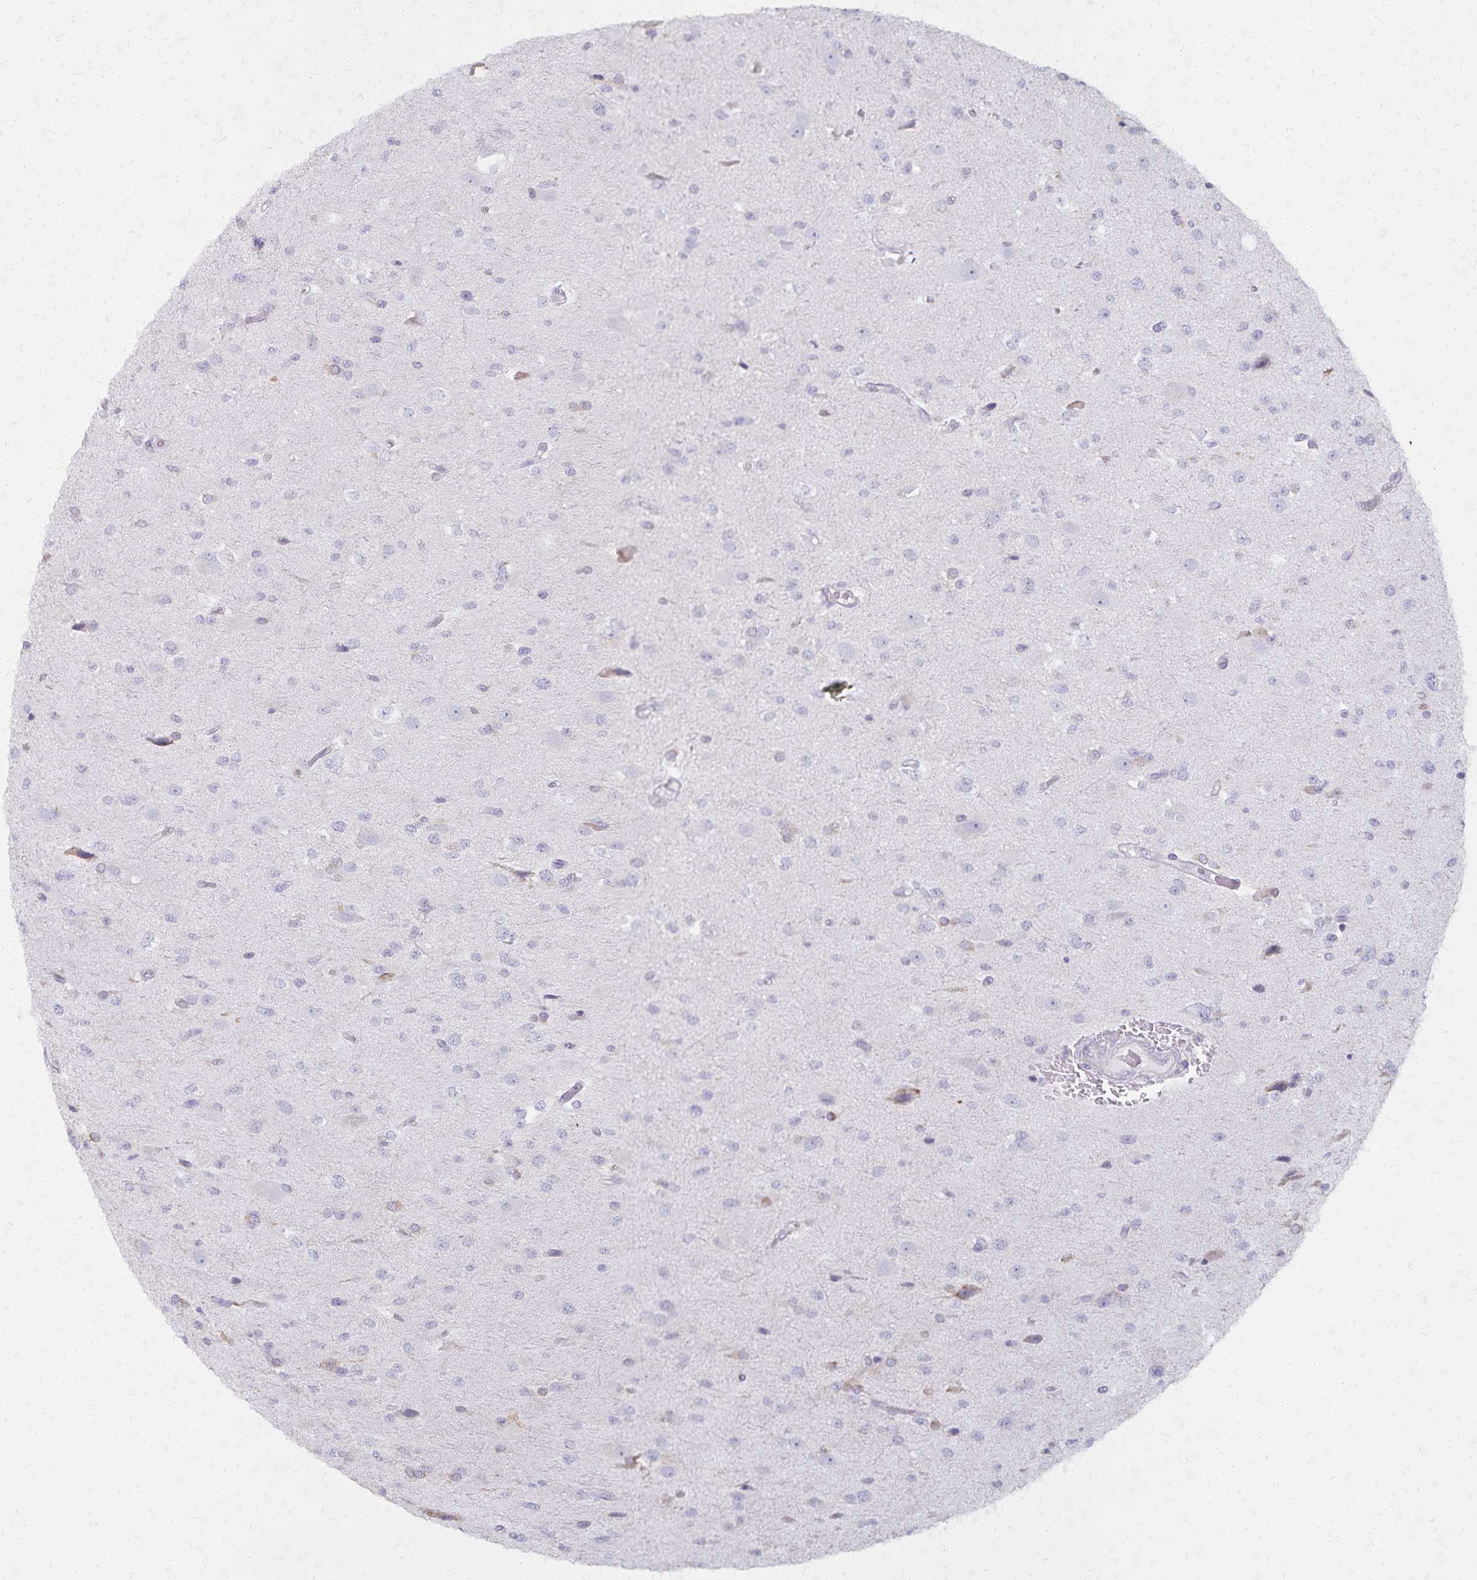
{"staining": {"intensity": "negative", "quantity": "none", "location": "none"}, "tissue": "glioma", "cell_type": "Tumor cells", "image_type": "cancer", "snomed": [{"axis": "morphology", "description": "Glioma, malignant, Low grade"}, {"axis": "topography", "description": "Brain"}], "caption": "This photomicrograph is of glioma stained with immunohistochemistry (IHC) to label a protein in brown with the nuclei are counter-stained blue. There is no staining in tumor cells. (Stains: DAB IHC with hematoxylin counter stain, Microscopy: brightfield microscopy at high magnification).", "gene": "KISS1", "patient": {"sex": "female", "age": 32}}